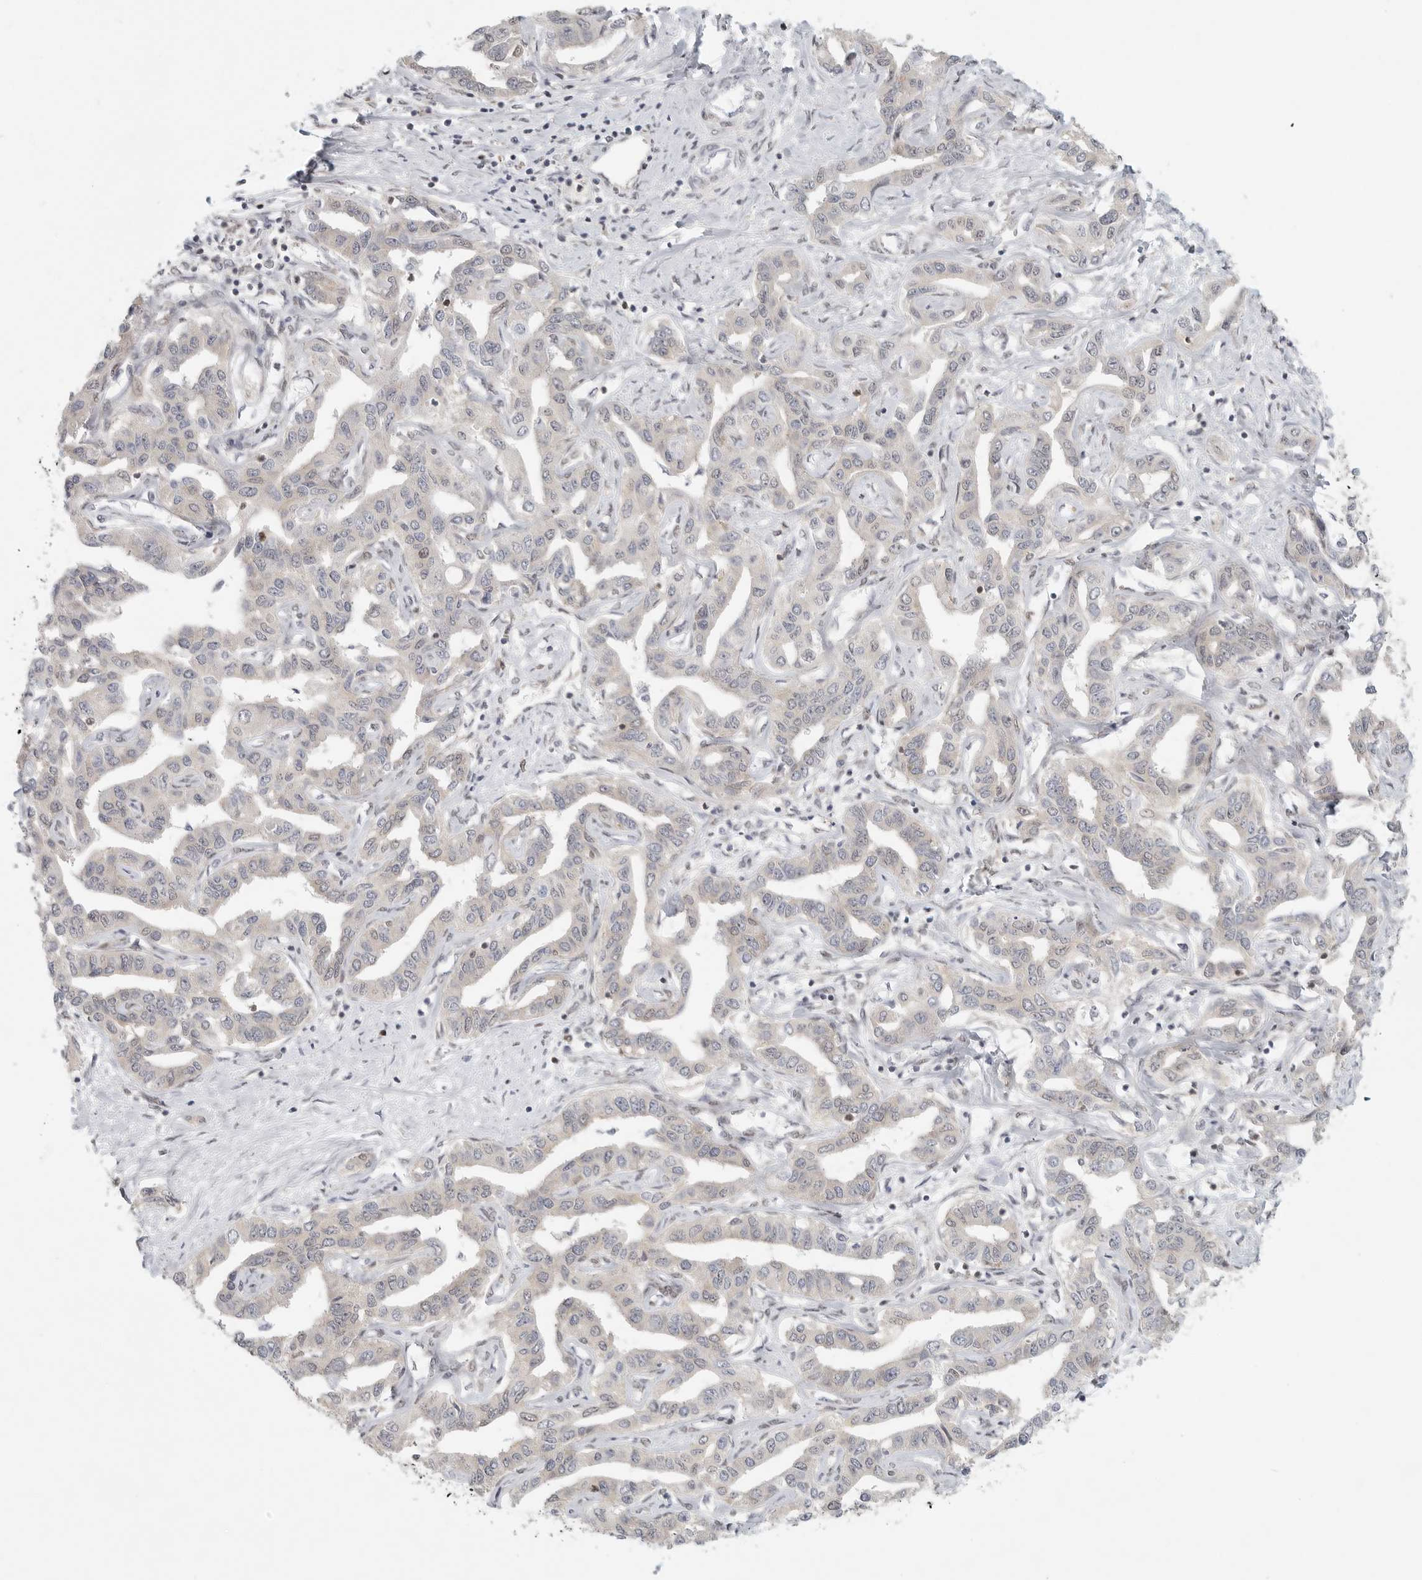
{"staining": {"intensity": "negative", "quantity": "none", "location": "none"}, "tissue": "liver cancer", "cell_type": "Tumor cells", "image_type": "cancer", "snomed": [{"axis": "morphology", "description": "Cholangiocarcinoma"}, {"axis": "topography", "description": "Liver"}], "caption": "Liver cancer (cholangiocarcinoma) was stained to show a protein in brown. There is no significant positivity in tumor cells.", "gene": "HDAC6", "patient": {"sex": "male", "age": 59}}